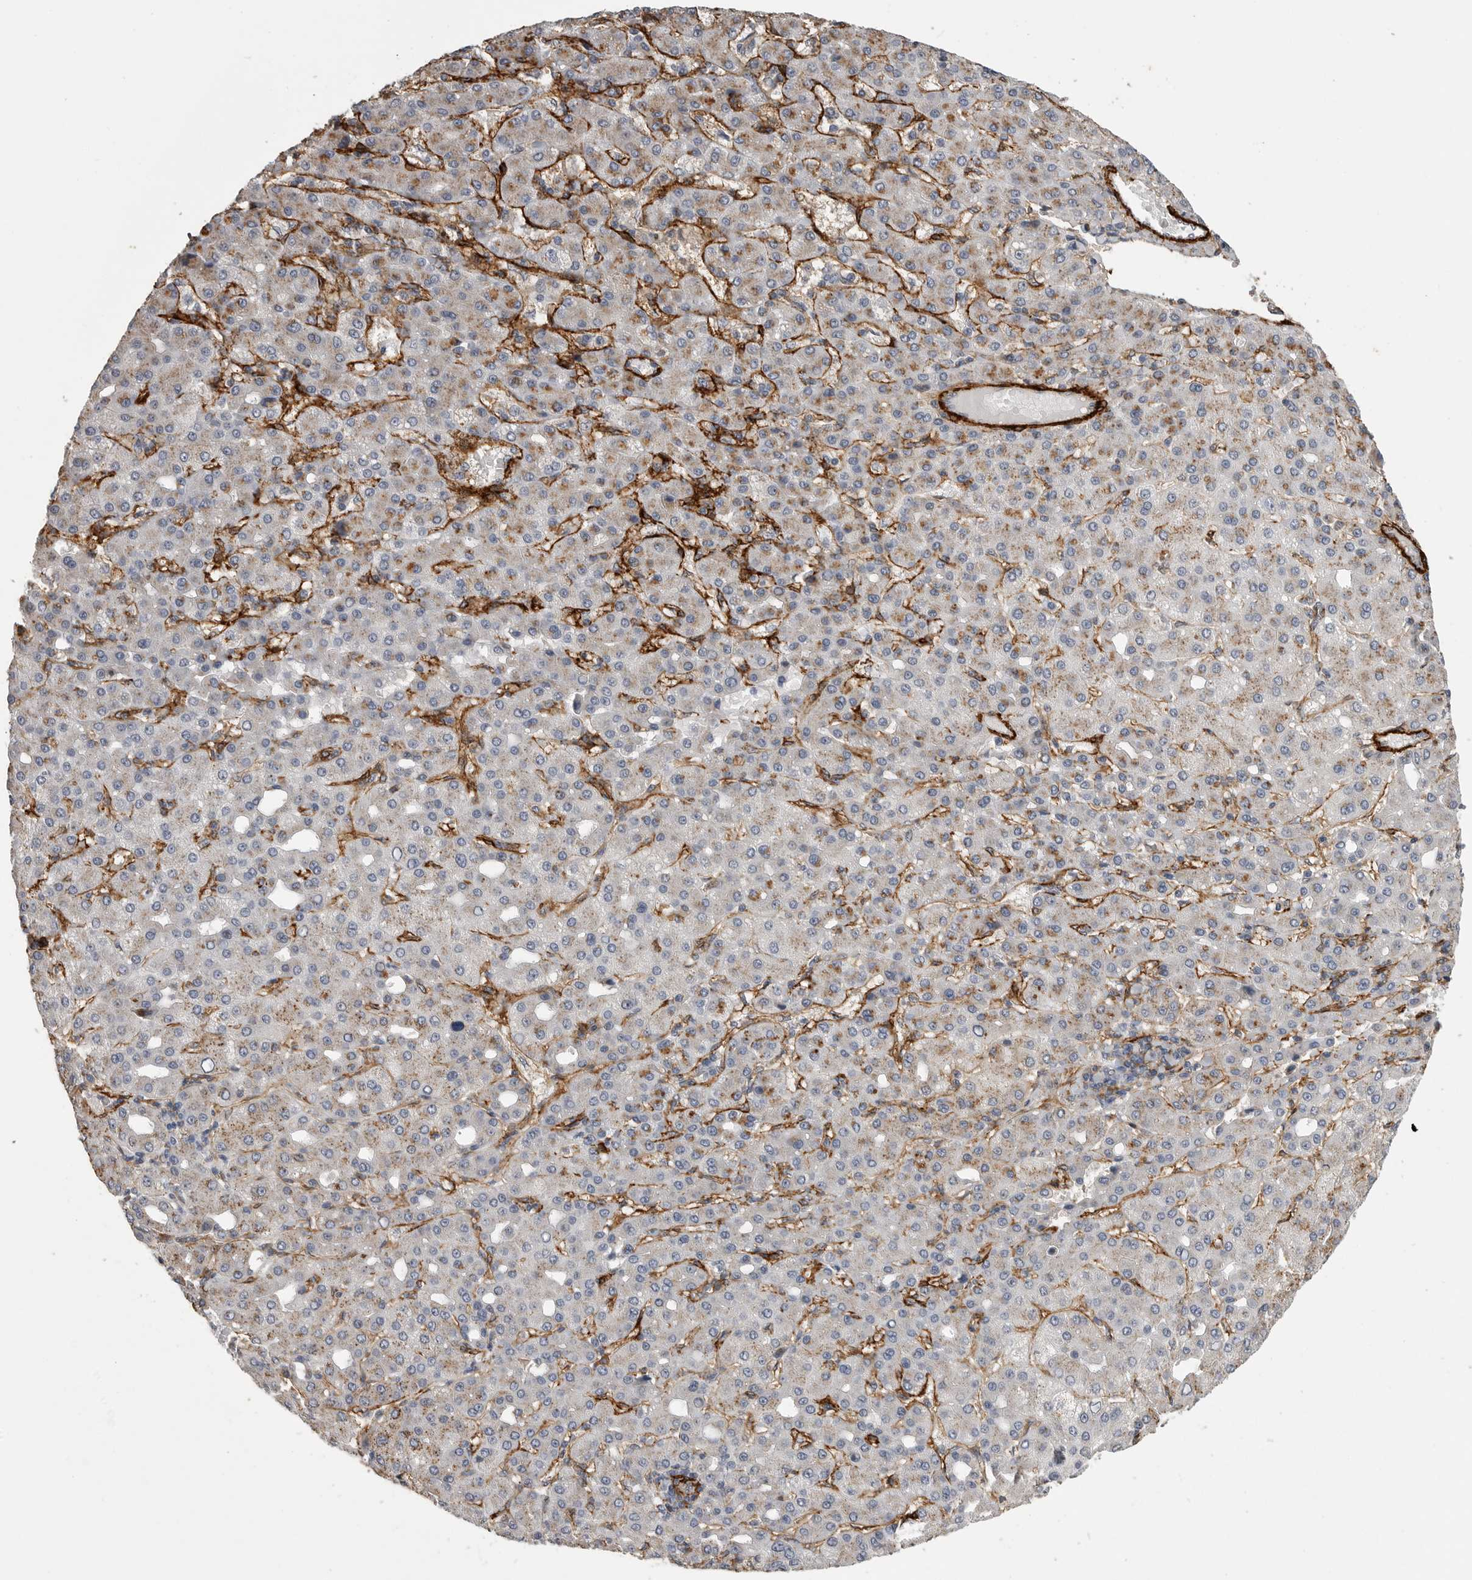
{"staining": {"intensity": "moderate", "quantity": "<25%", "location": "cytoplasmic/membranous"}, "tissue": "liver cancer", "cell_type": "Tumor cells", "image_type": "cancer", "snomed": [{"axis": "morphology", "description": "Carcinoma, Hepatocellular, NOS"}, {"axis": "topography", "description": "Liver"}], "caption": "Moderate cytoplasmic/membranous staining for a protein is appreciated in about <25% of tumor cells of hepatocellular carcinoma (liver) using IHC.", "gene": "AOC3", "patient": {"sex": "male", "age": 65}}